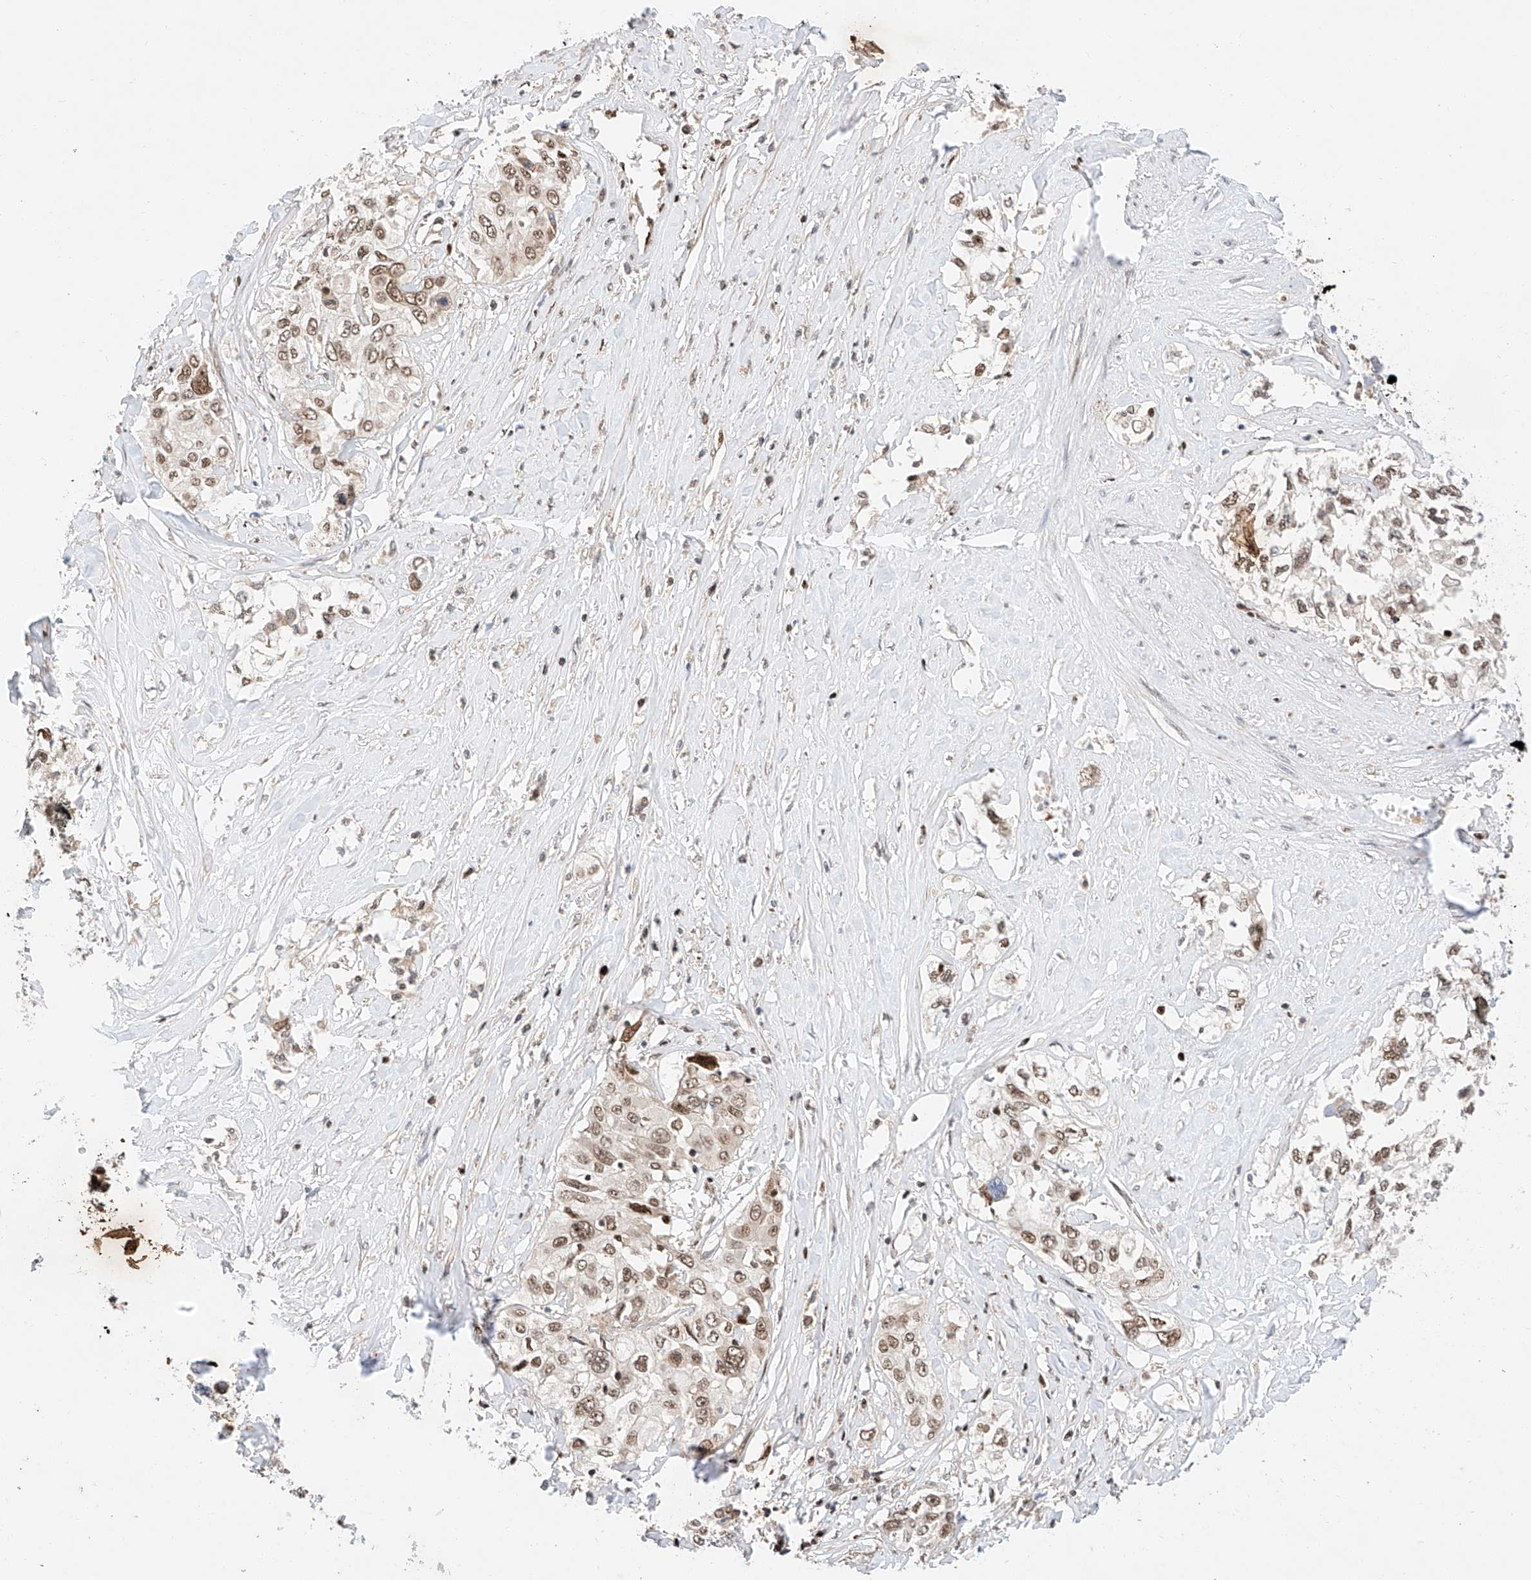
{"staining": {"intensity": "moderate", "quantity": ">75%", "location": "nuclear"}, "tissue": "cervical cancer", "cell_type": "Tumor cells", "image_type": "cancer", "snomed": [{"axis": "morphology", "description": "Squamous cell carcinoma, NOS"}, {"axis": "topography", "description": "Cervix"}], "caption": "Moderate nuclear staining is seen in about >75% of tumor cells in cervical cancer.", "gene": "HDAC9", "patient": {"sex": "female", "age": 31}}